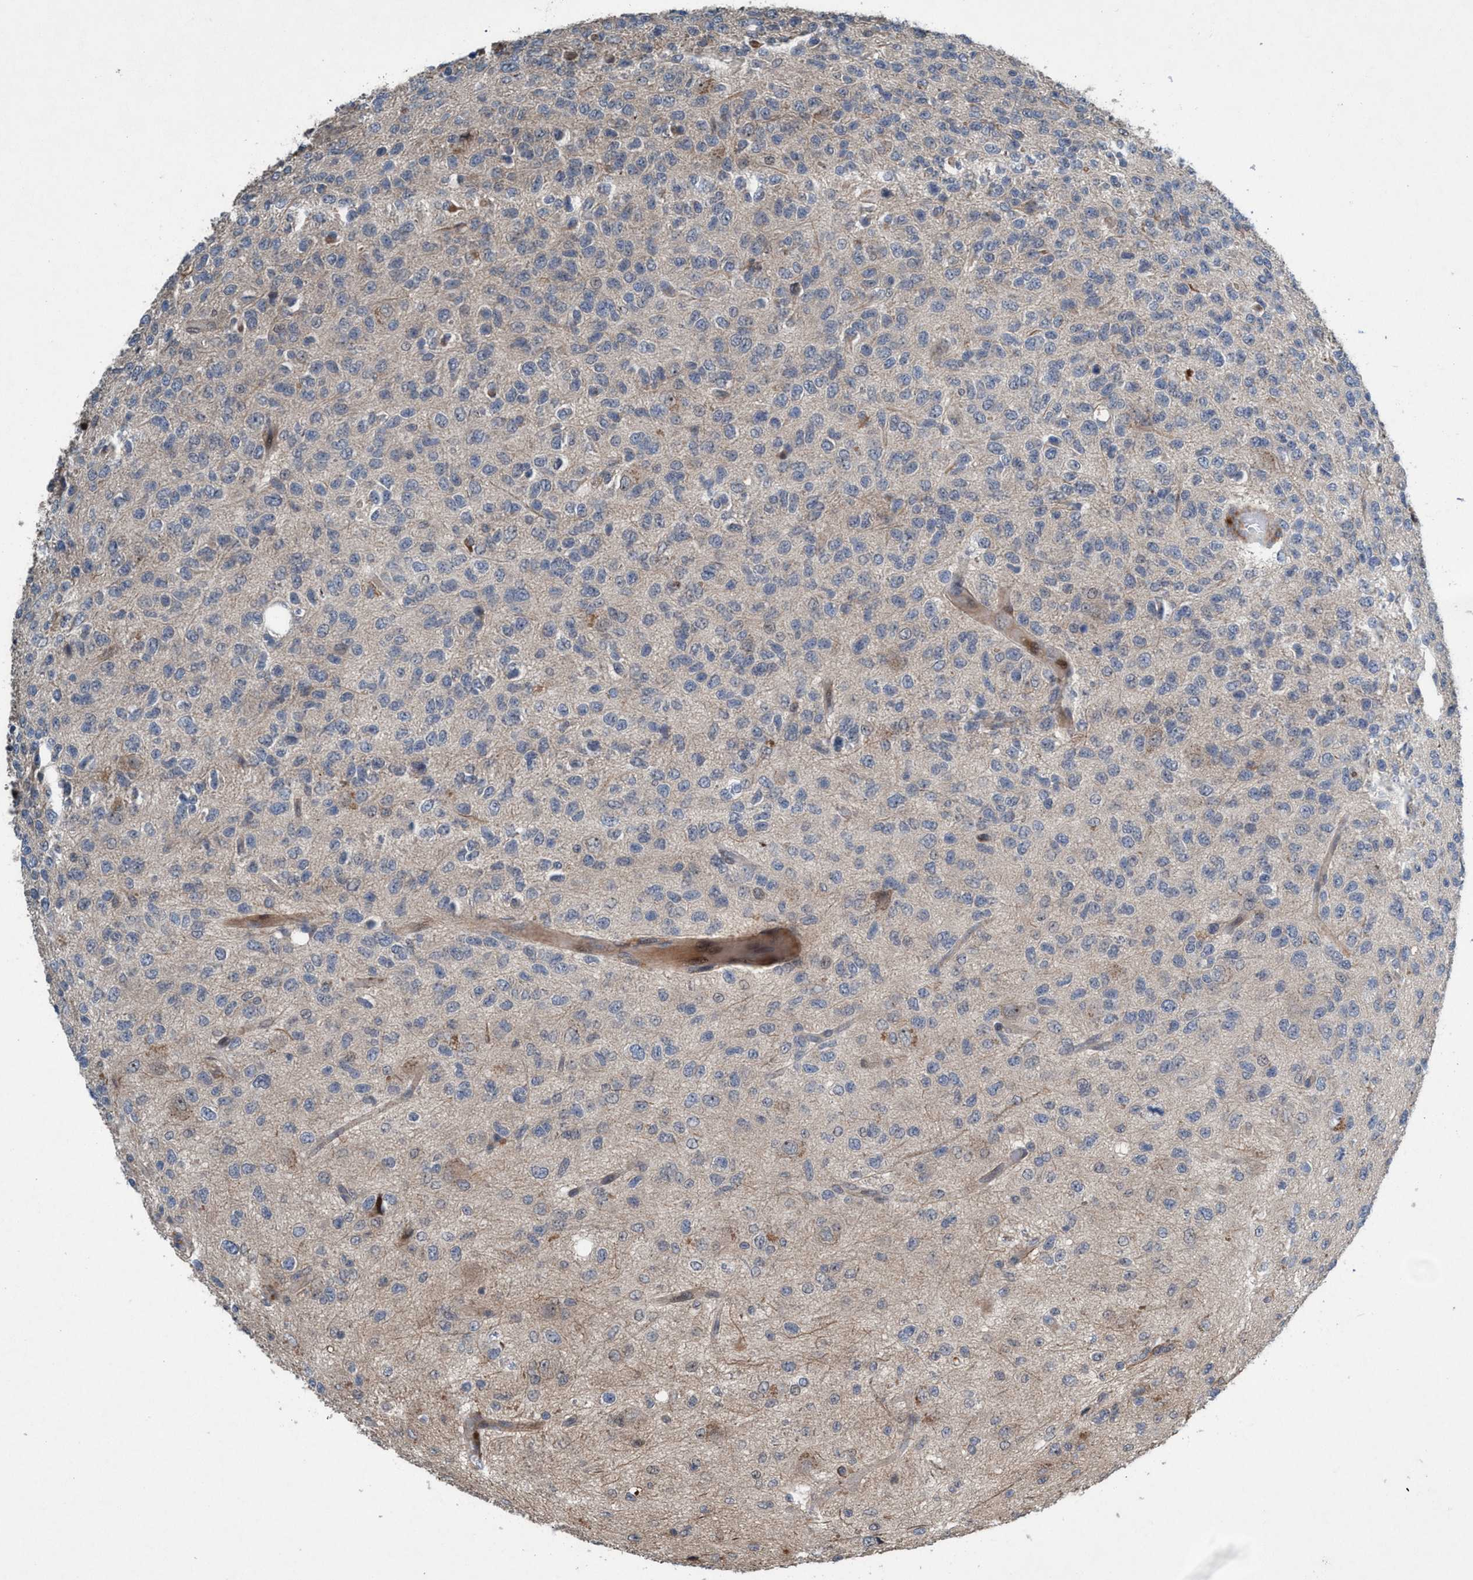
{"staining": {"intensity": "negative", "quantity": "none", "location": "none"}, "tissue": "glioma", "cell_type": "Tumor cells", "image_type": "cancer", "snomed": [{"axis": "morphology", "description": "Glioma, malignant, High grade"}, {"axis": "topography", "description": "pancreas cauda"}], "caption": "An immunohistochemistry (IHC) micrograph of high-grade glioma (malignant) is shown. There is no staining in tumor cells of high-grade glioma (malignant). The staining was performed using DAB (3,3'-diaminobenzidine) to visualize the protein expression in brown, while the nuclei were stained in blue with hematoxylin (Magnification: 20x).", "gene": "NISCH", "patient": {"sex": "male", "age": 60}}